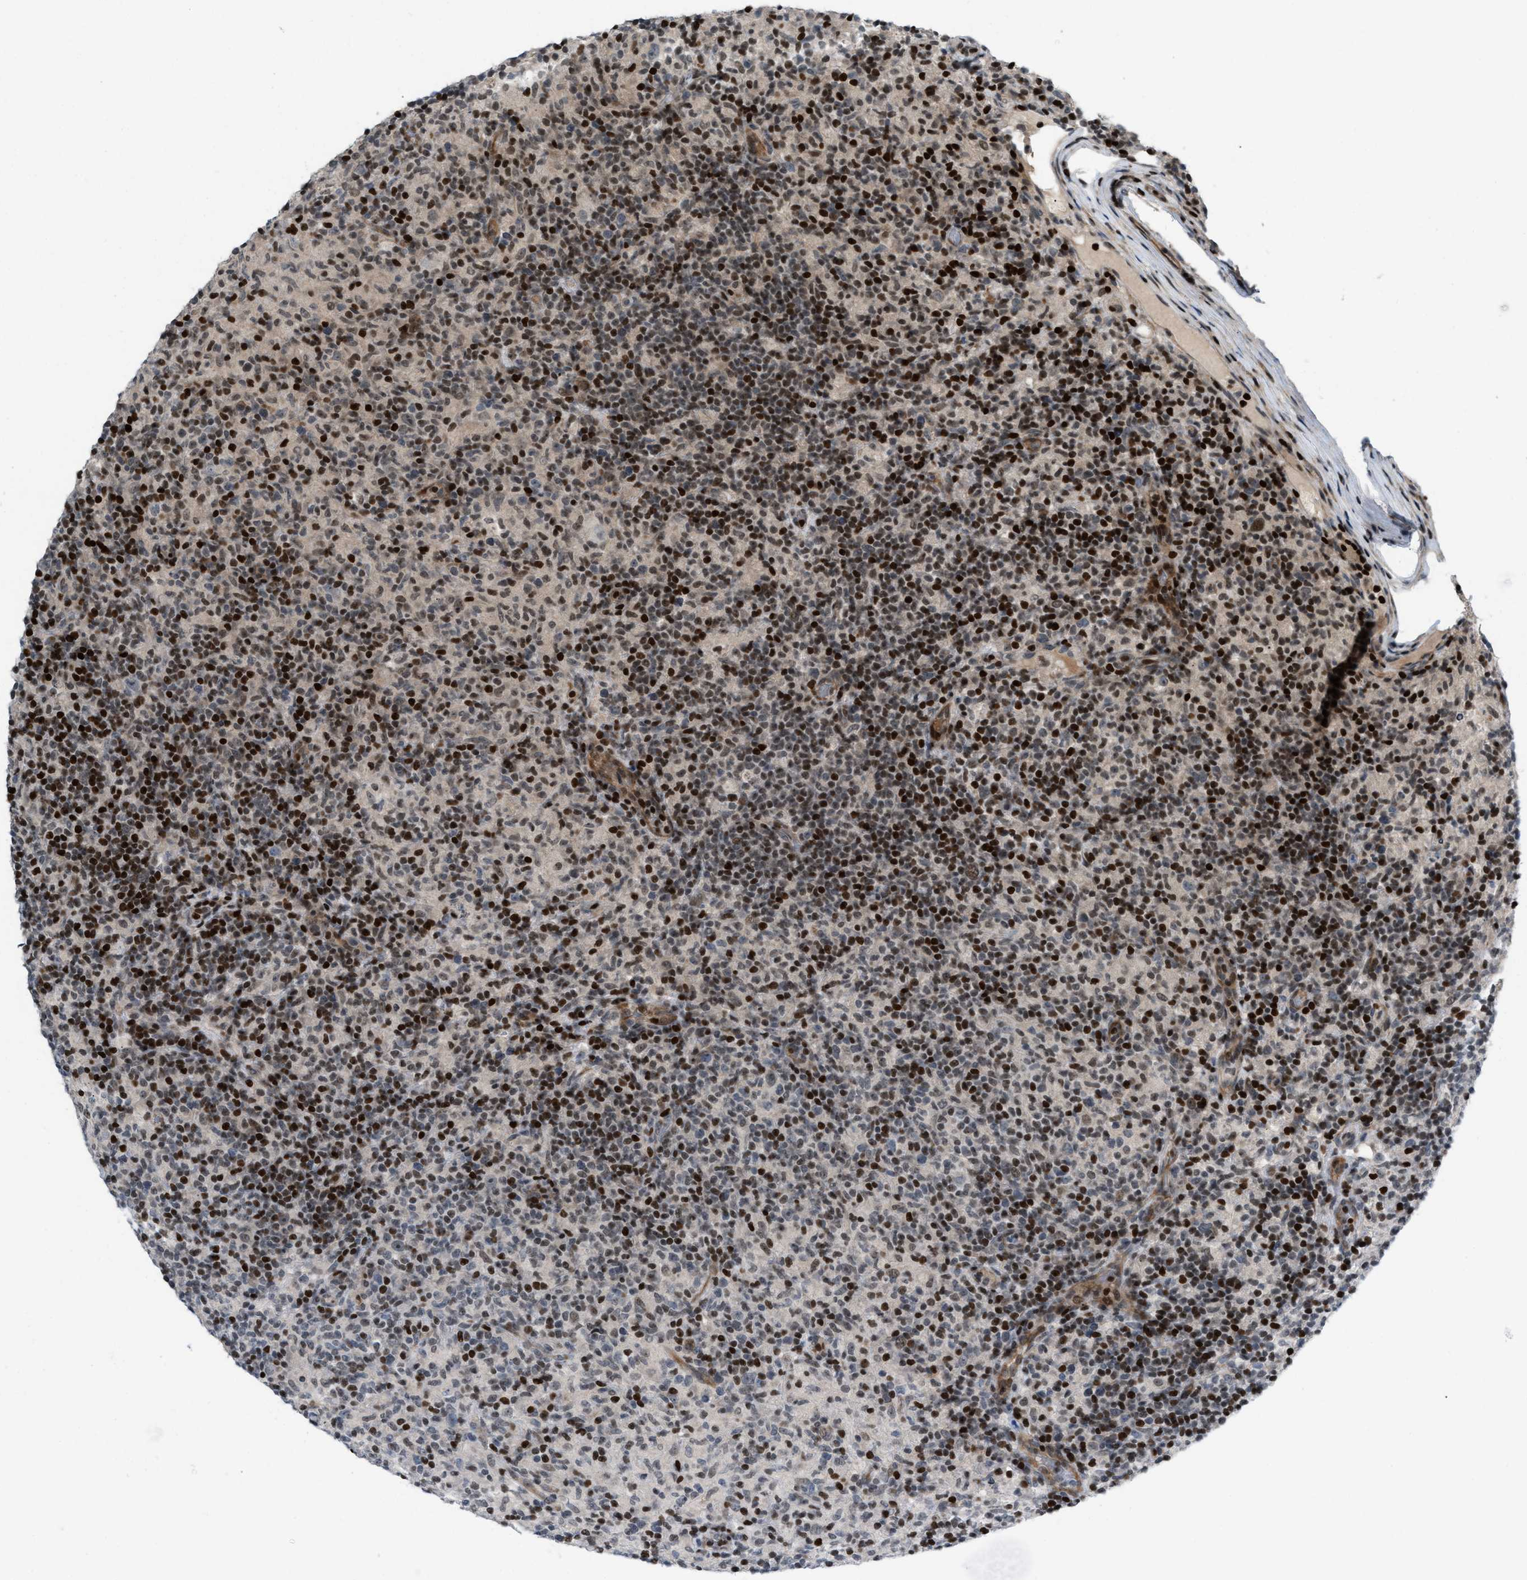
{"staining": {"intensity": "negative", "quantity": "none", "location": "none"}, "tissue": "lymphoma", "cell_type": "Tumor cells", "image_type": "cancer", "snomed": [{"axis": "morphology", "description": "Hodgkin's disease, NOS"}, {"axis": "topography", "description": "Lymph node"}], "caption": "Immunohistochemistry (IHC) micrograph of lymphoma stained for a protein (brown), which demonstrates no staining in tumor cells.", "gene": "ZNF276", "patient": {"sex": "male", "age": 70}}